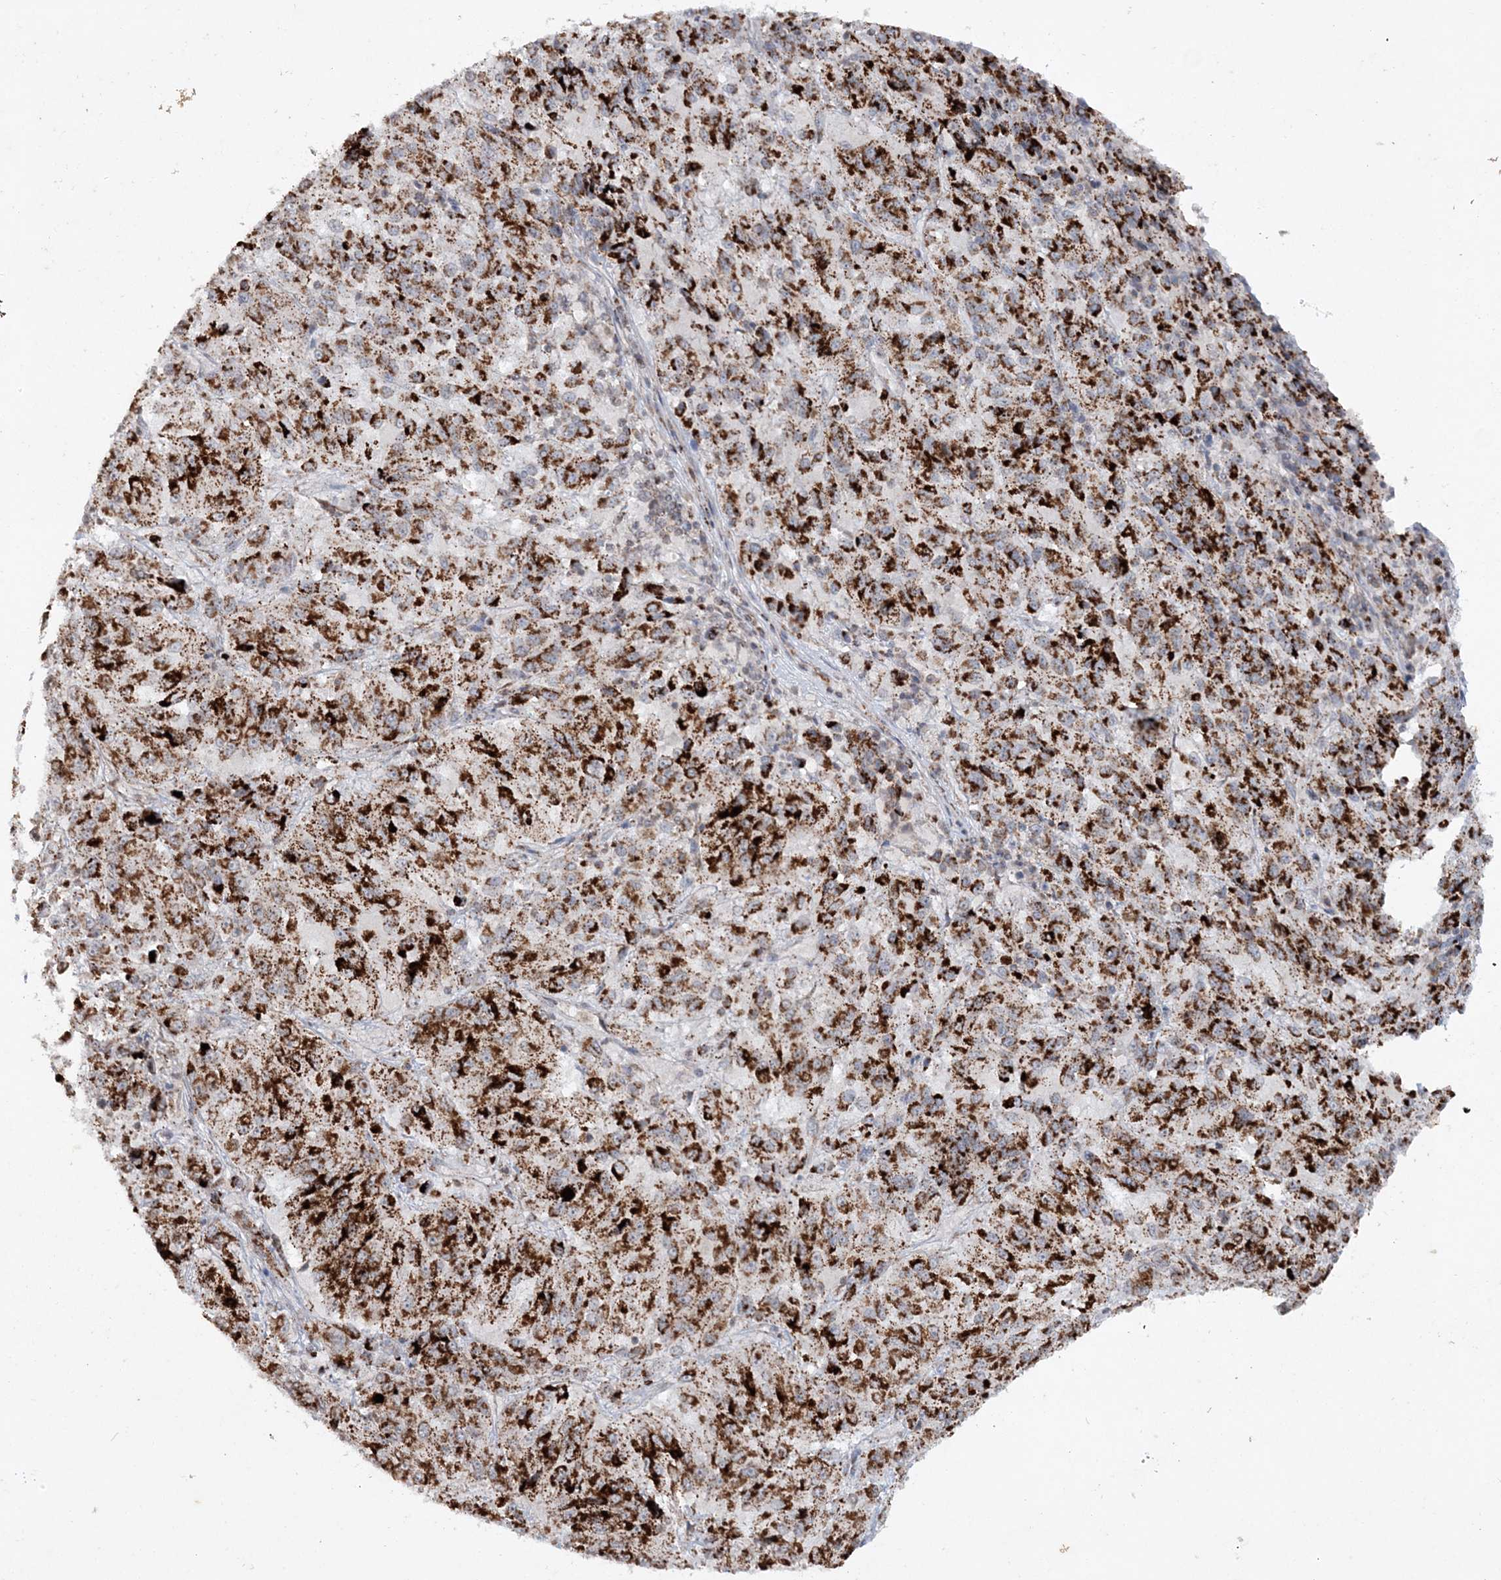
{"staining": {"intensity": "strong", "quantity": "25%-75%", "location": "cytoplasmic/membranous"}, "tissue": "melanoma", "cell_type": "Tumor cells", "image_type": "cancer", "snomed": [{"axis": "morphology", "description": "Malignant melanoma, Metastatic site"}, {"axis": "topography", "description": "Lung"}], "caption": "This is a micrograph of immunohistochemistry (IHC) staining of malignant melanoma (metastatic site), which shows strong staining in the cytoplasmic/membranous of tumor cells.", "gene": "TTC7A", "patient": {"sex": "male", "age": 64}}